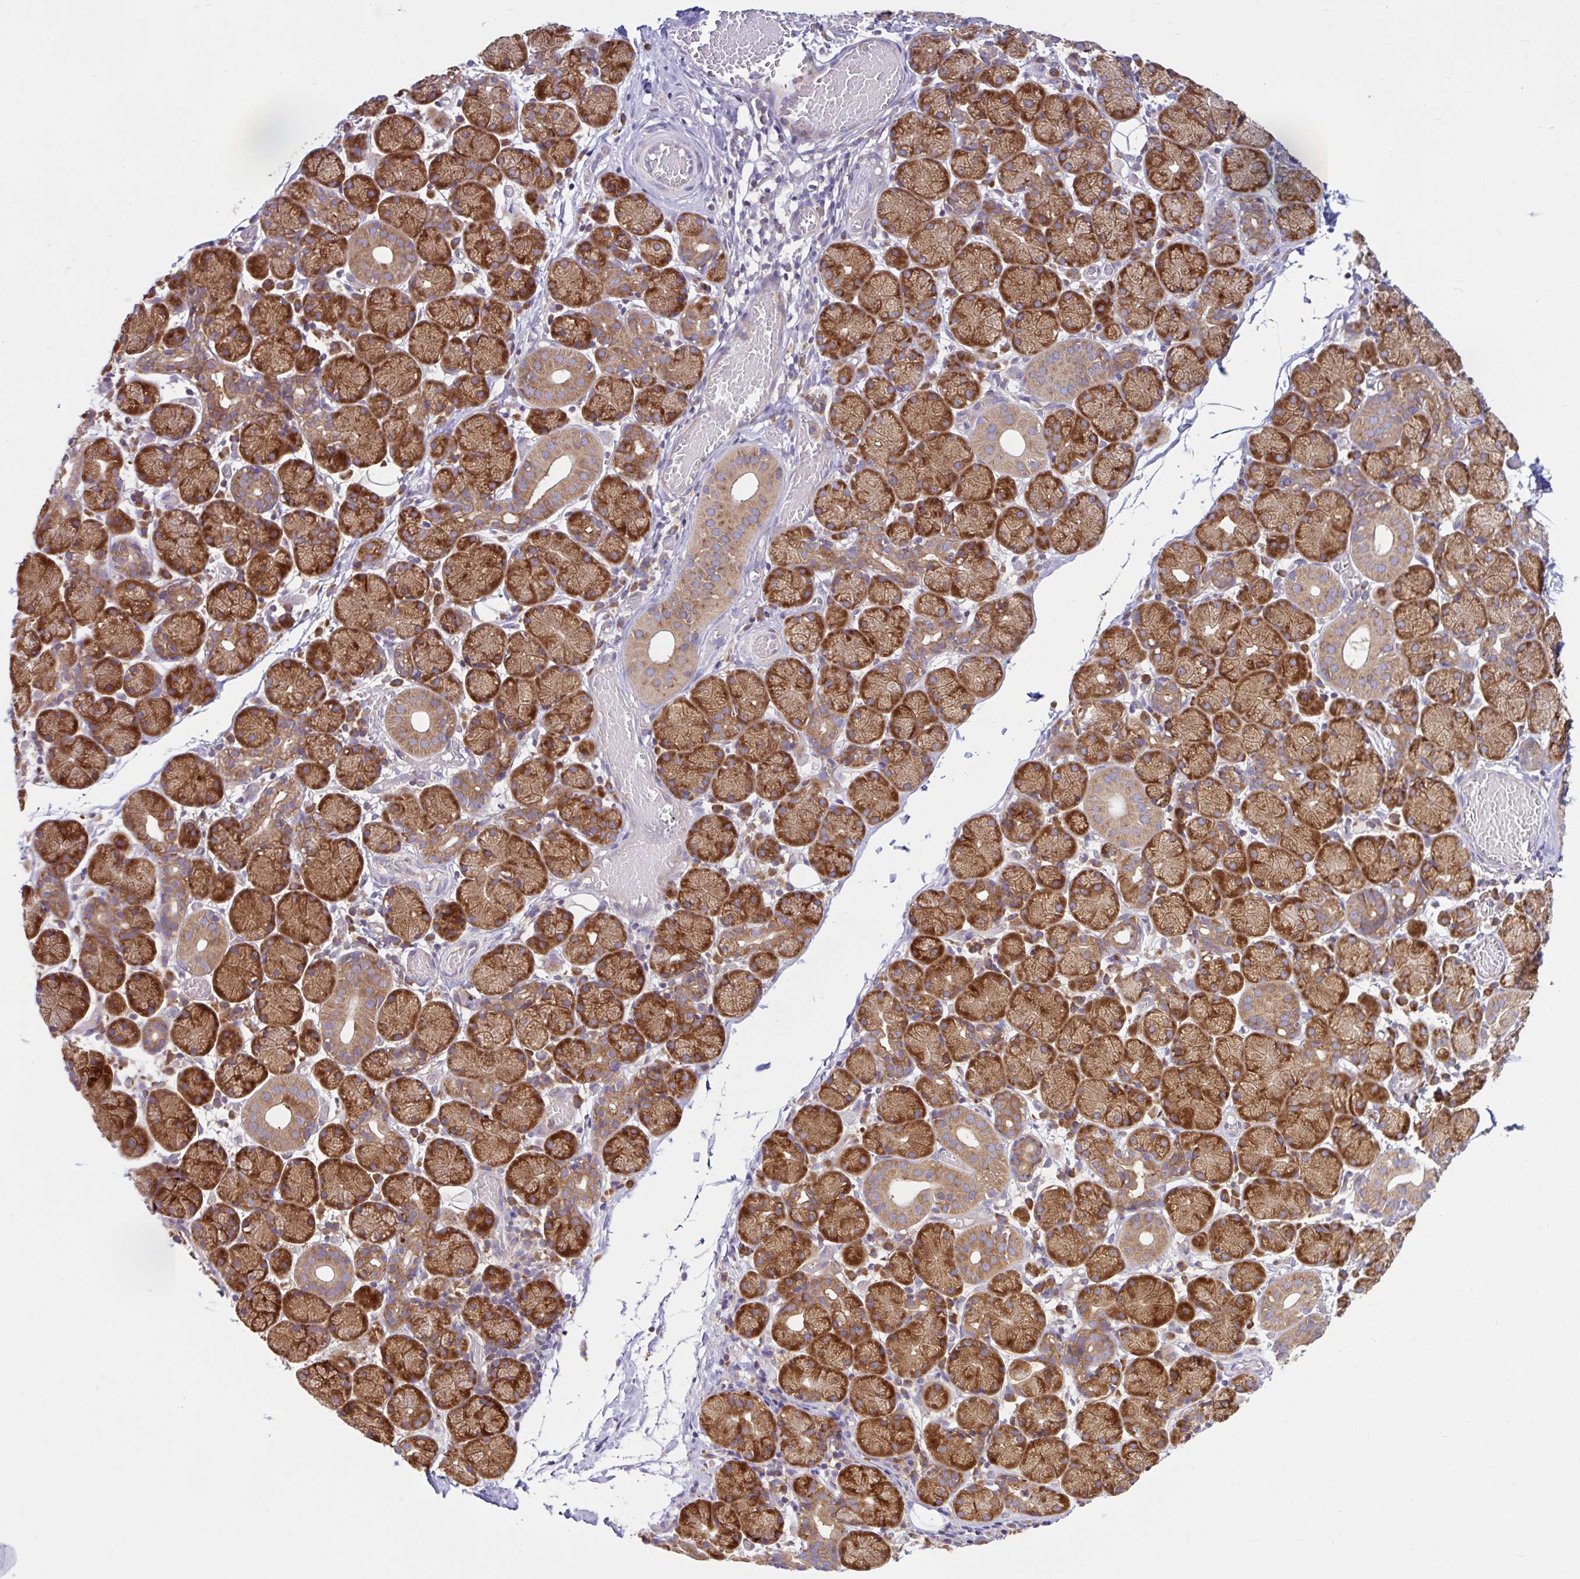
{"staining": {"intensity": "strong", "quantity": ">75%", "location": "cytoplasmic/membranous"}, "tissue": "salivary gland", "cell_type": "Glandular cells", "image_type": "normal", "snomed": [{"axis": "morphology", "description": "Normal tissue, NOS"}, {"axis": "topography", "description": "Salivary gland"}], "caption": "This histopathology image demonstrates IHC staining of normal human salivary gland, with high strong cytoplasmic/membranous expression in approximately >75% of glandular cells.", "gene": "LARS1", "patient": {"sex": "female", "age": 24}}